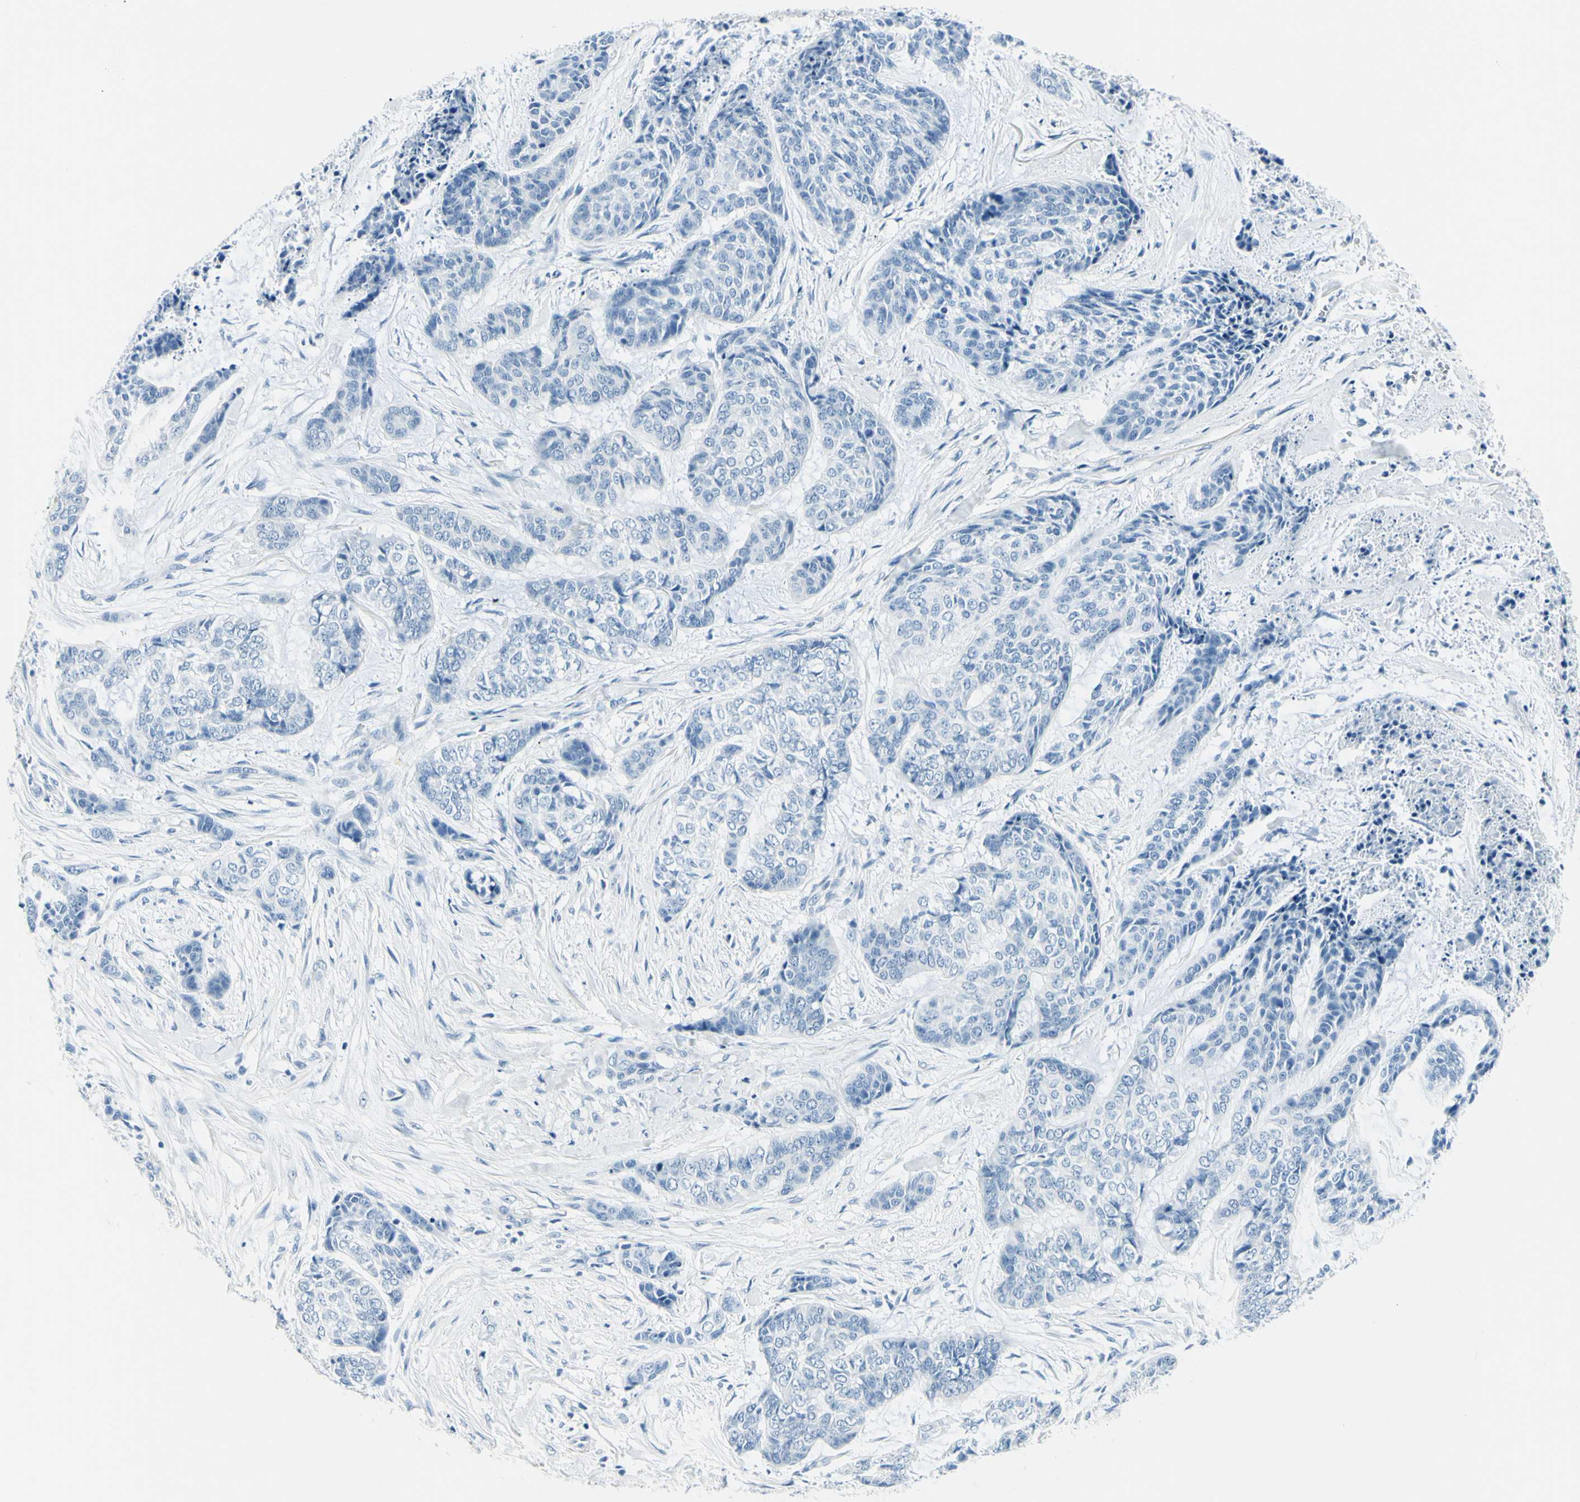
{"staining": {"intensity": "negative", "quantity": "none", "location": "none"}, "tissue": "skin cancer", "cell_type": "Tumor cells", "image_type": "cancer", "snomed": [{"axis": "morphology", "description": "Basal cell carcinoma"}, {"axis": "topography", "description": "Skin"}], "caption": "Immunohistochemistry (IHC) micrograph of human skin cancer (basal cell carcinoma) stained for a protein (brown), which shows no expression in tumor cells.", "gene": "CDH15", "patient": {"sex": "female", "age": 64}}